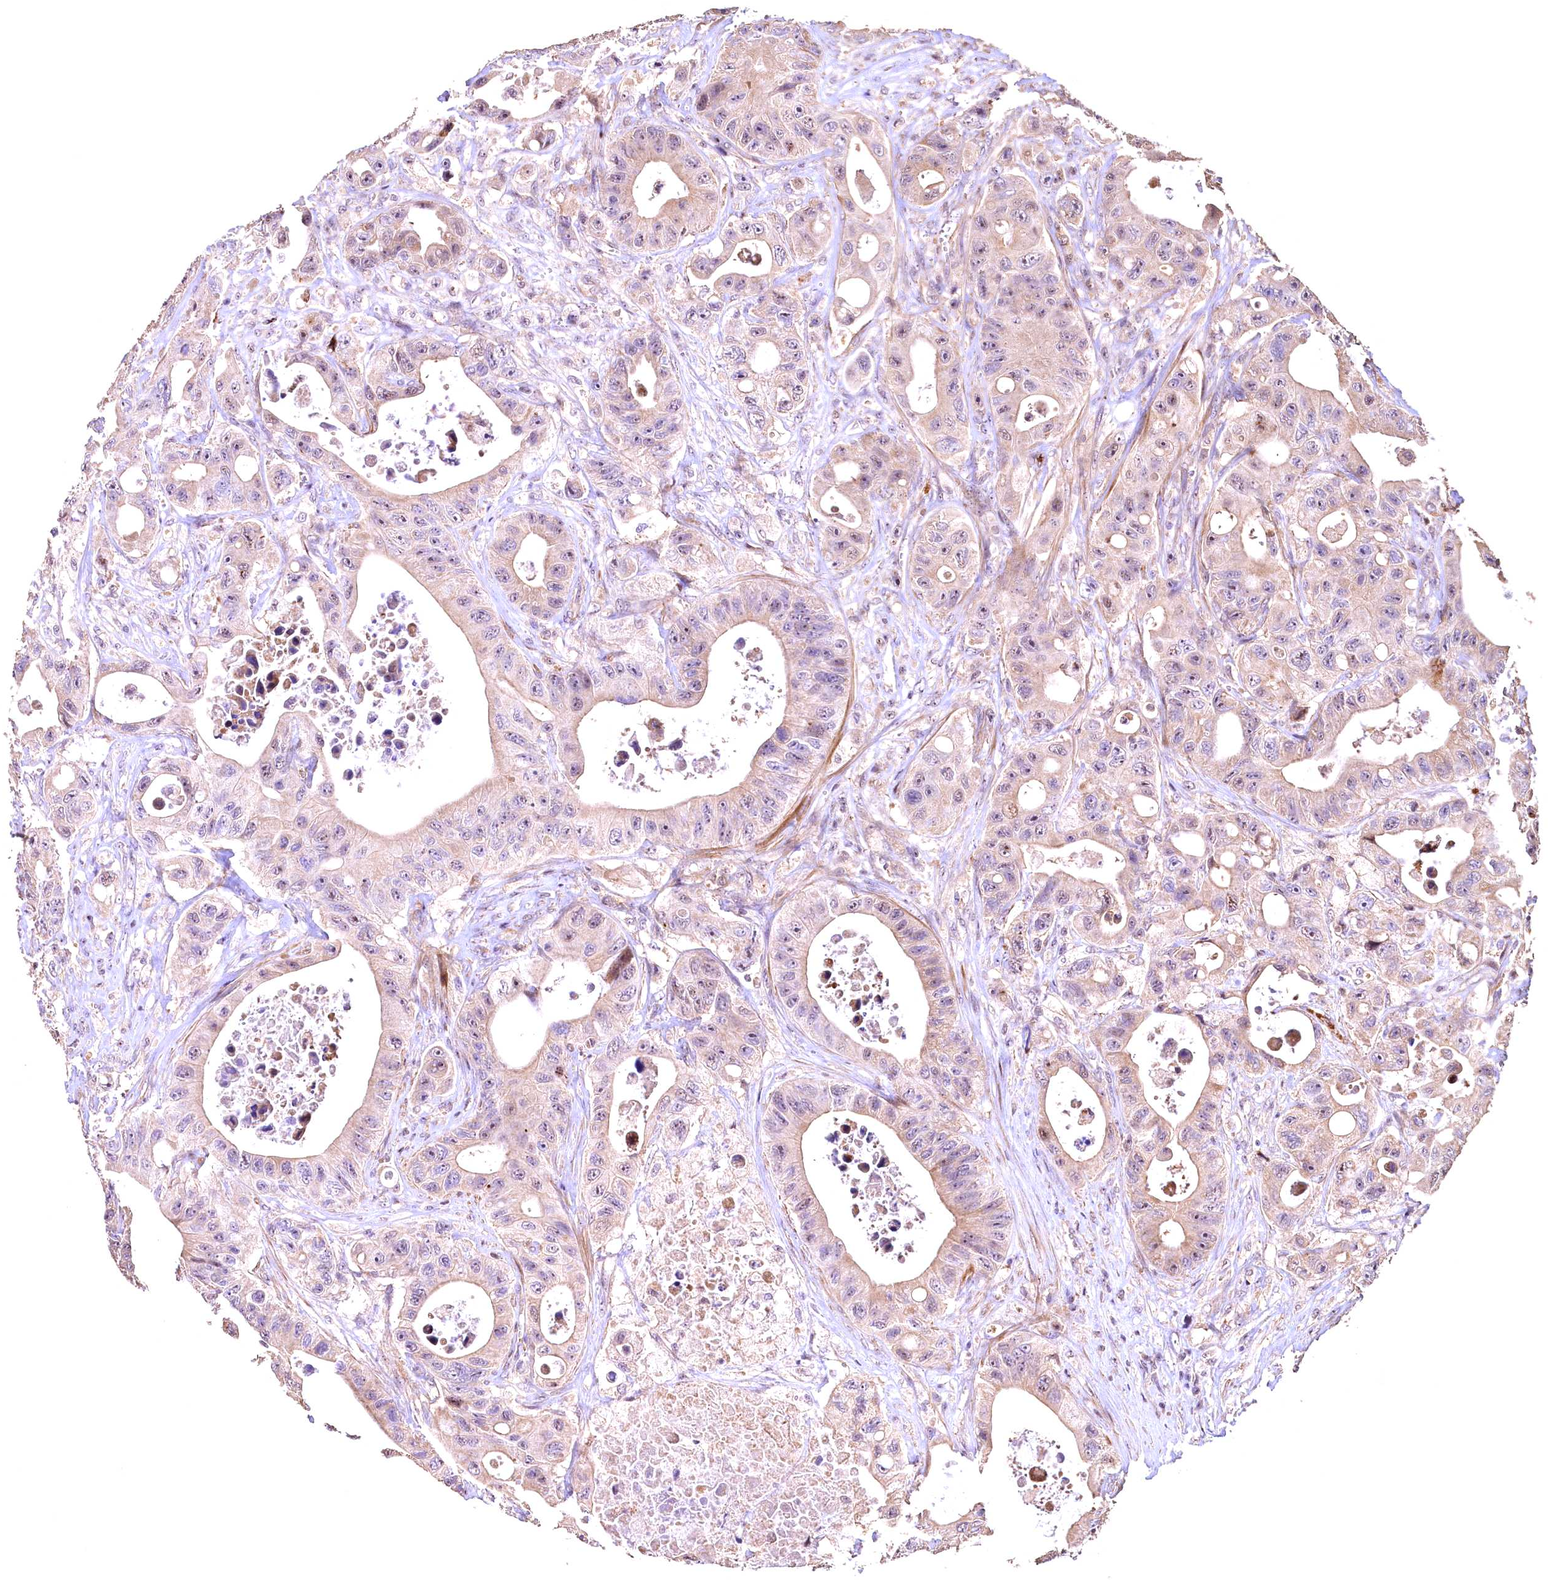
{"staining": {"intensity": "weak", "quantity": "25%-75%", "location": "cytoplasmic/membranous,nuclear"}, "tissue": "colorectal cancer", "cell_type": "Tumor cells", "image_type": "cancer", "snomed": [{"axis": "morphology", "description": "Adenocarcinoma, NOS"}, {"axis": "topography", "description": "Colon"}], "caption": "Immunohistochemical staining of human colorectal cancer (adenocarcinoma) displays weak cytoplasmic/membranous and nuclear protein staining in approximately 25%-75% of tumor cells. The protein is shown in brown color, while the nuclei are stained blue.", "gene": "FUZ", "patient": {"sex": "female", "age": 46}}